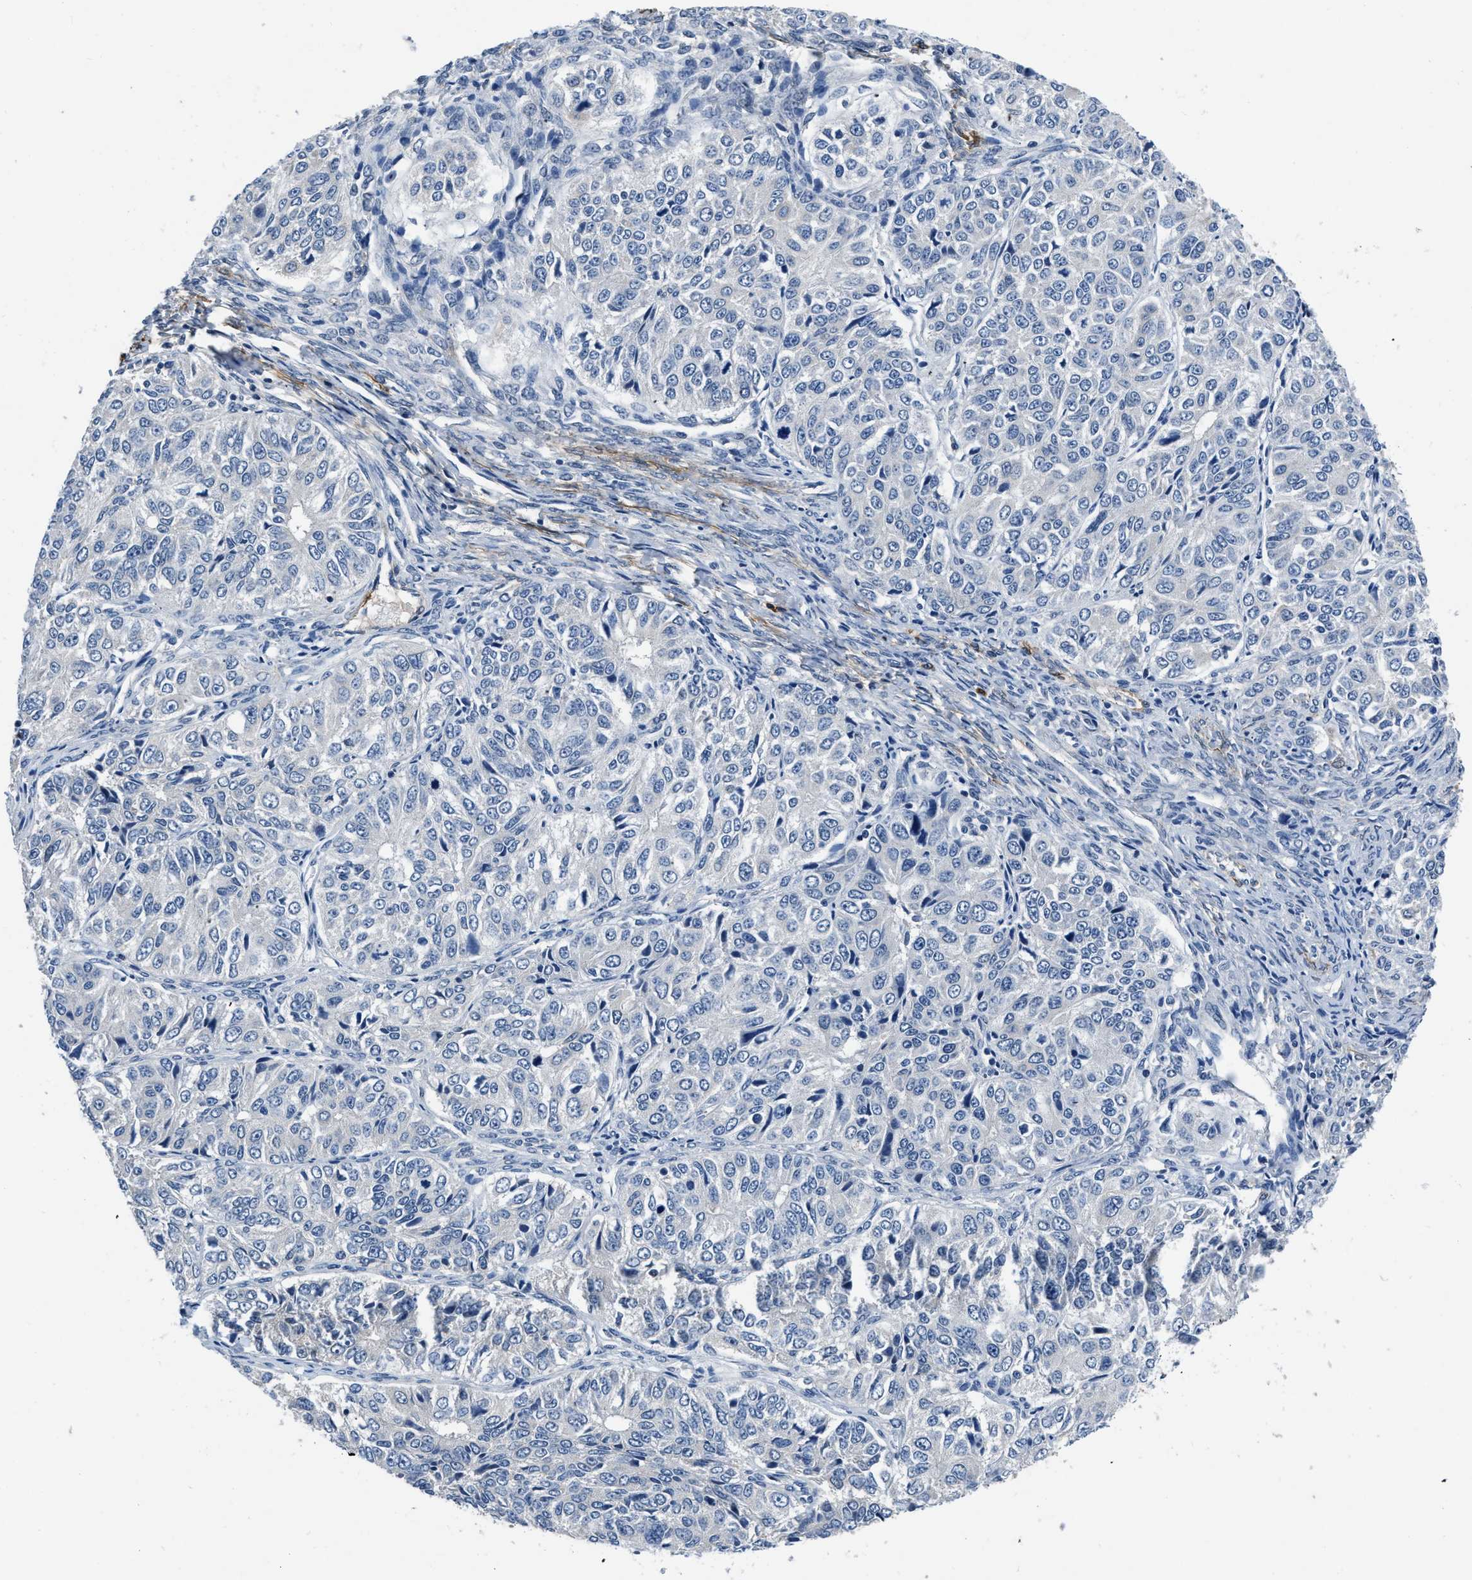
{"staining": {"intensity": "negative", "quantity": "none", "location": "none"}, "tissue": "ovarian cancer", "cell_type": "Tumor cells", "image_type": "cancer", "snomed": [{"axis": "morphology", "description": "Carcinoma, endometroid"}, {"axis": "topography", "description": "Ovary"}], "caption": "Protein analysis of ovarian endometroid carcinoma exhibits no significant staining in tumor cells.", "gene": "LANCL2", "patient": {"sex": "female", "age": 51}}